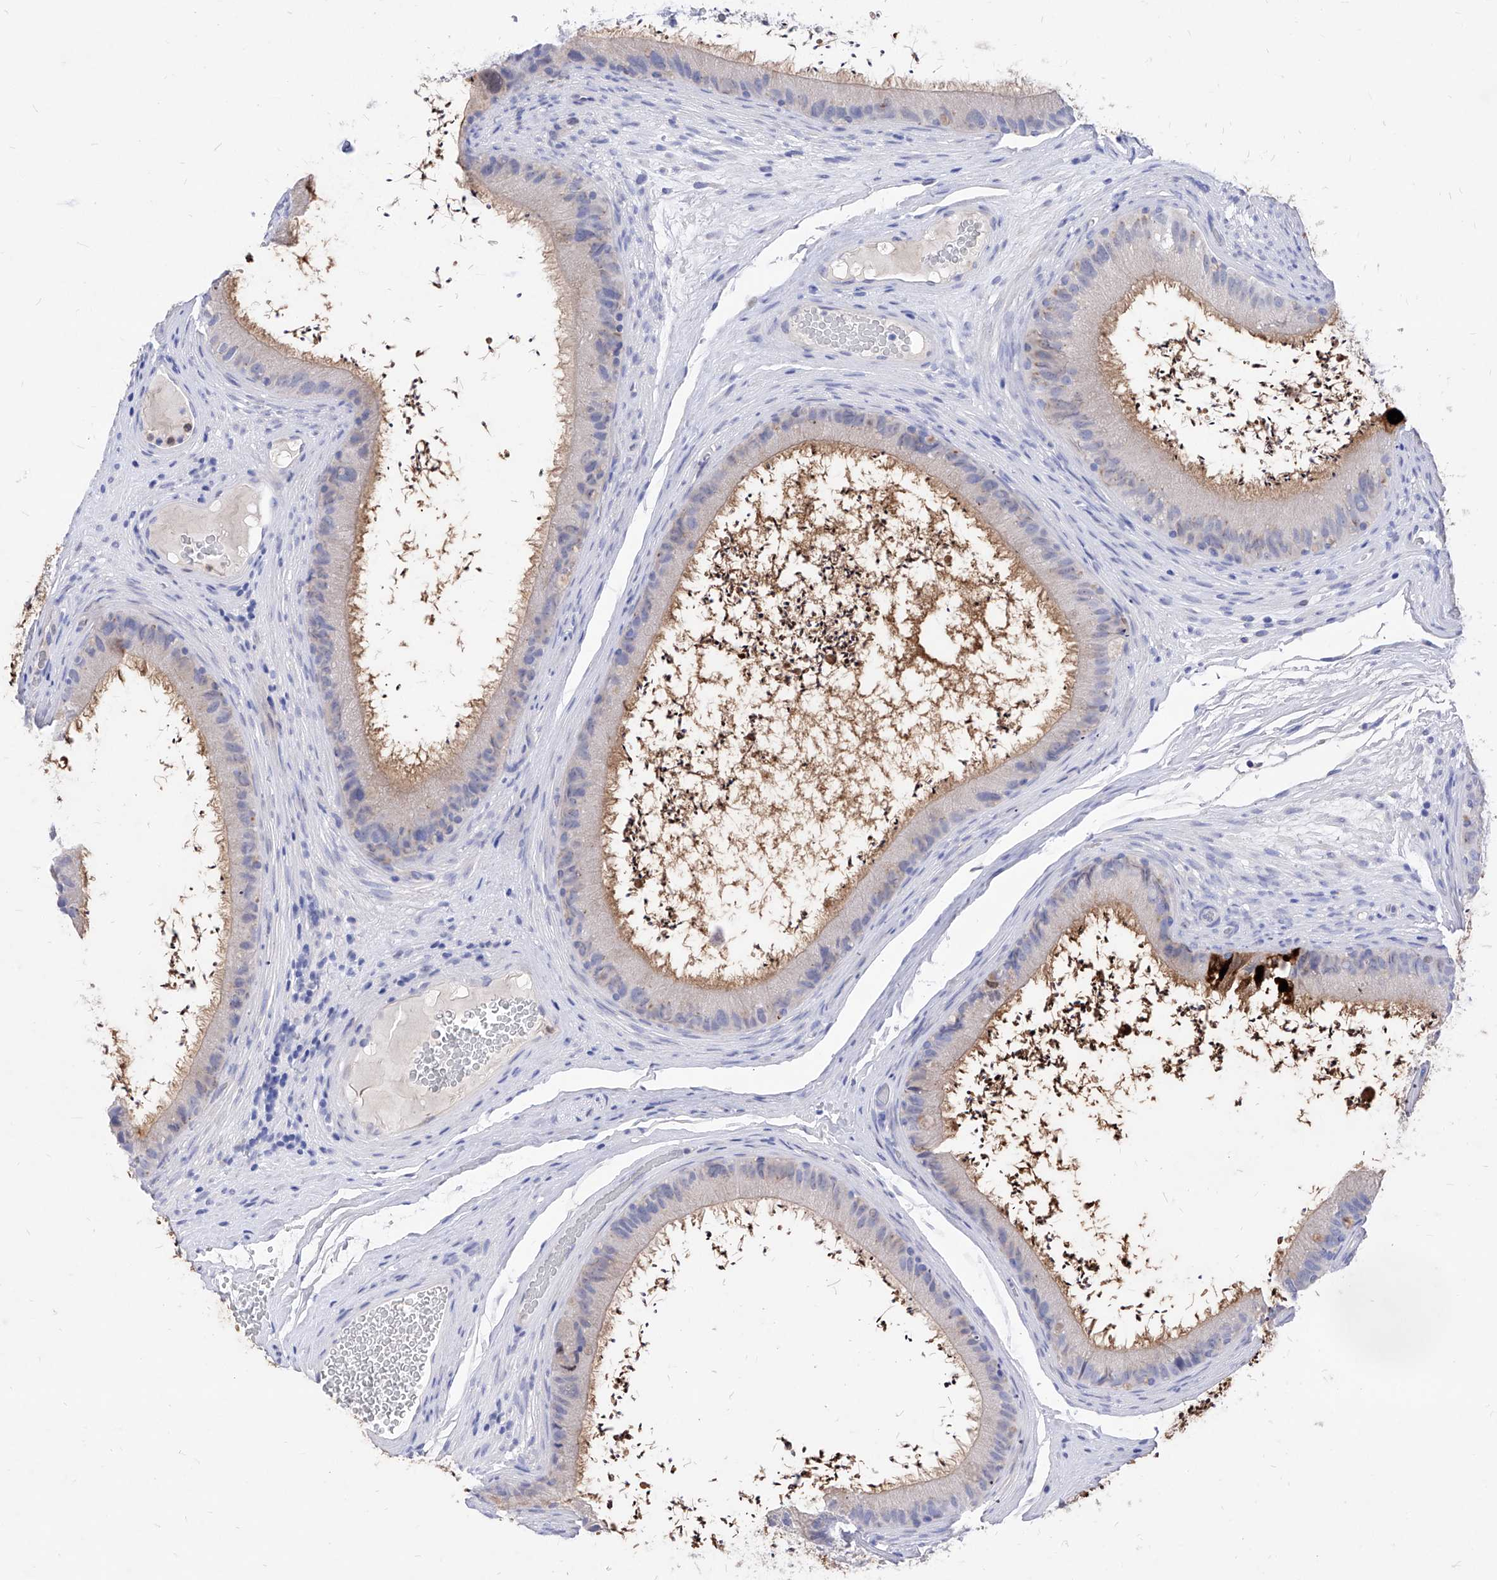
{"staining": {"intensity": "negative", "quantity": "none", "location": "none"}, "tissue": "epididymis", "cell_type": "Glandular cells", "image_type": "normal", "snomed": [{"axis": "morphology", "description": "Normal tissue, NOS"}, {"axis": "topography", "description": "Epididymis, spermatic cord, NOS"}], "caption": "Normal epididymis was stained to show a protein in brown. There is no significant positivity in glandular cells. Nuclei are stained in blue.", "gene": "VAX1", "patient": {"sex": "male", "age": 50}}